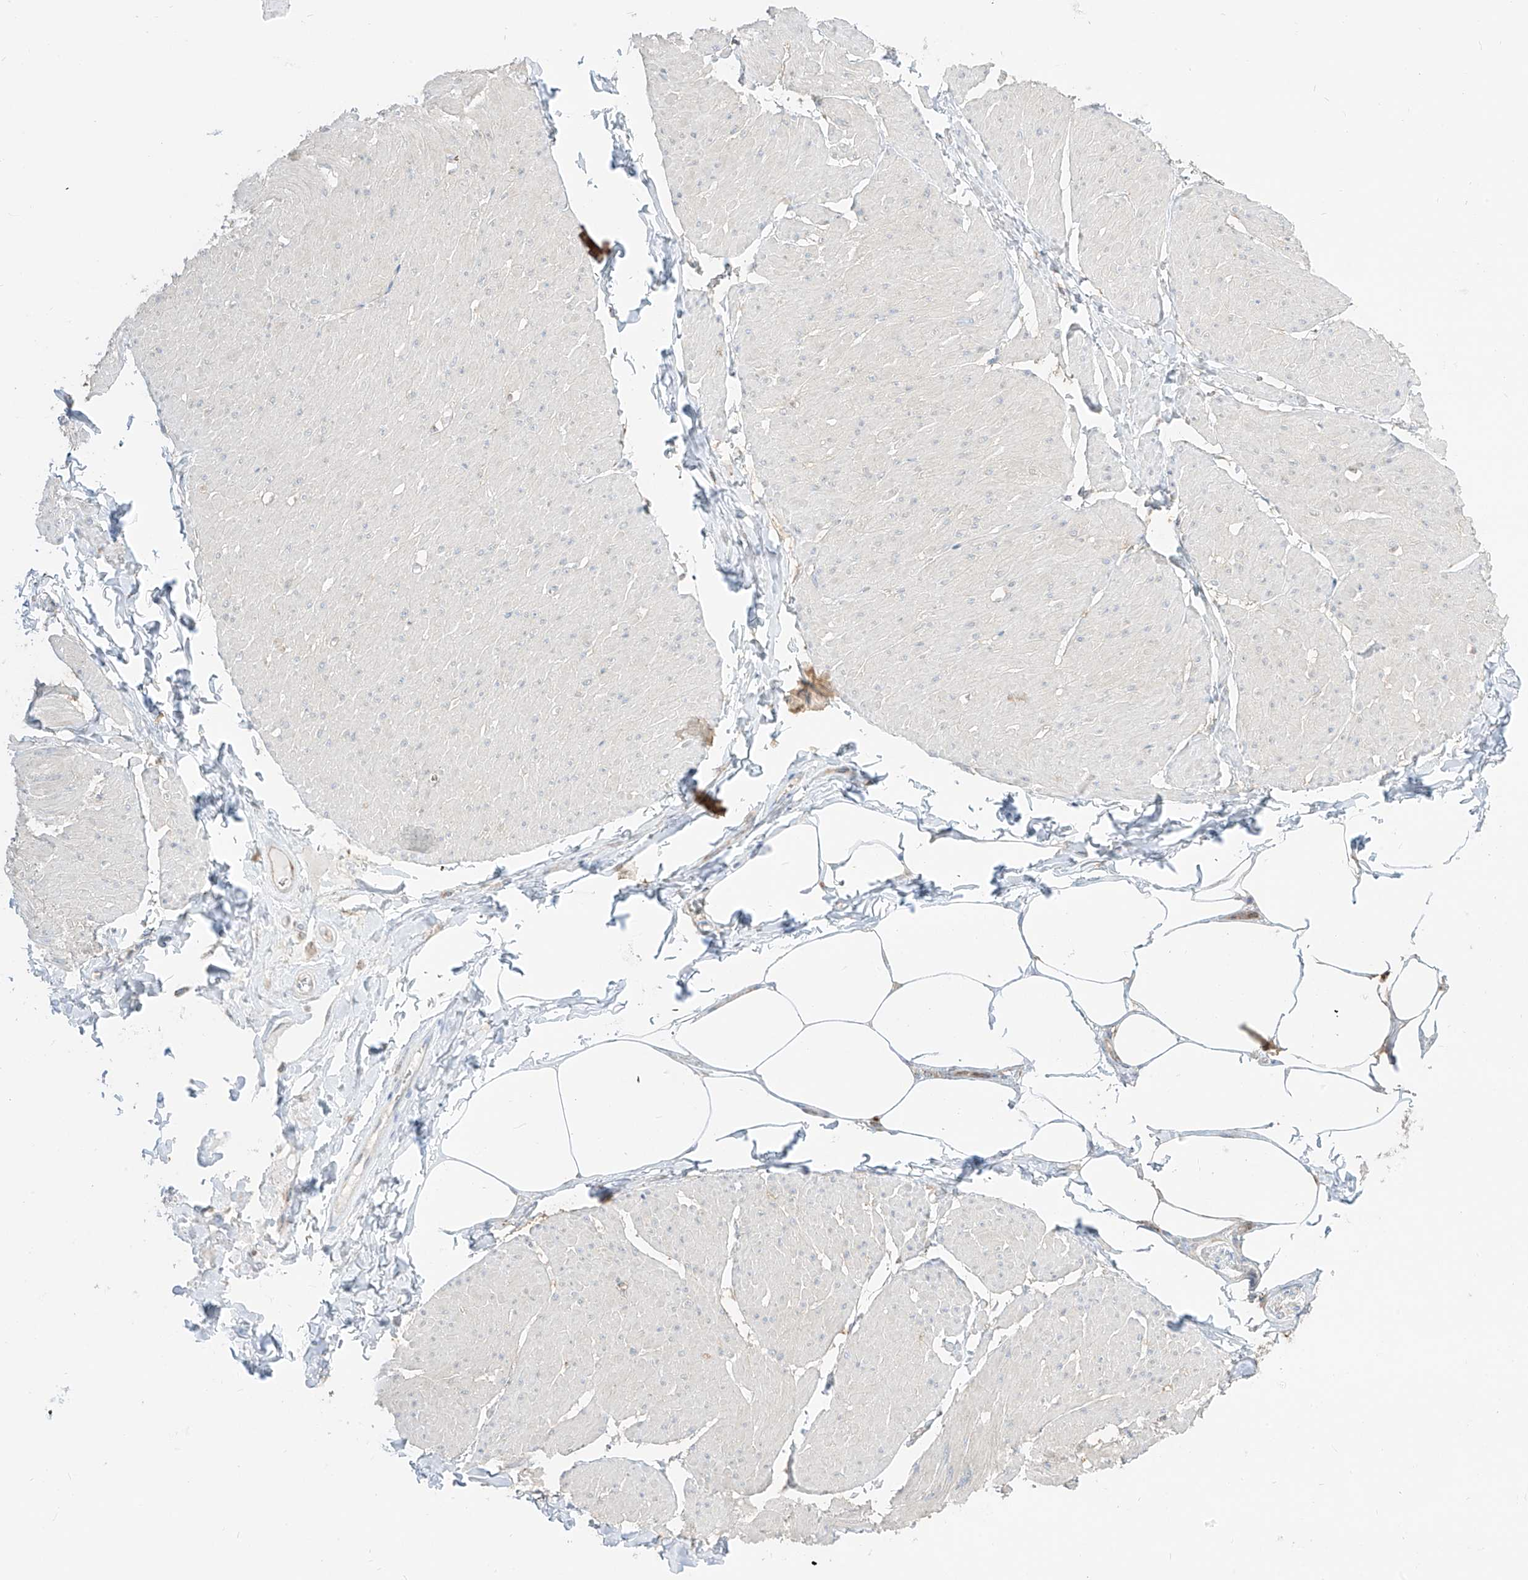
{"staining": {"intensity": "negative", "quantity": "none", "location": "none"}, "tissue": "smooth muscle", "cell_type": "Smooth muscle cells", "image_type": "normal", "snomed": [{"axis": "morphology", "description": "Urothelial carcinoma, High grade"}, {"axis": "topography", "description": "Urinary bladder"}], "caption": "Image shows no protein positivity in smooth muscle cells of benign smooth muscle.", "gene": "ETHE1", "patient": {"sex": "male", "age": 46}}